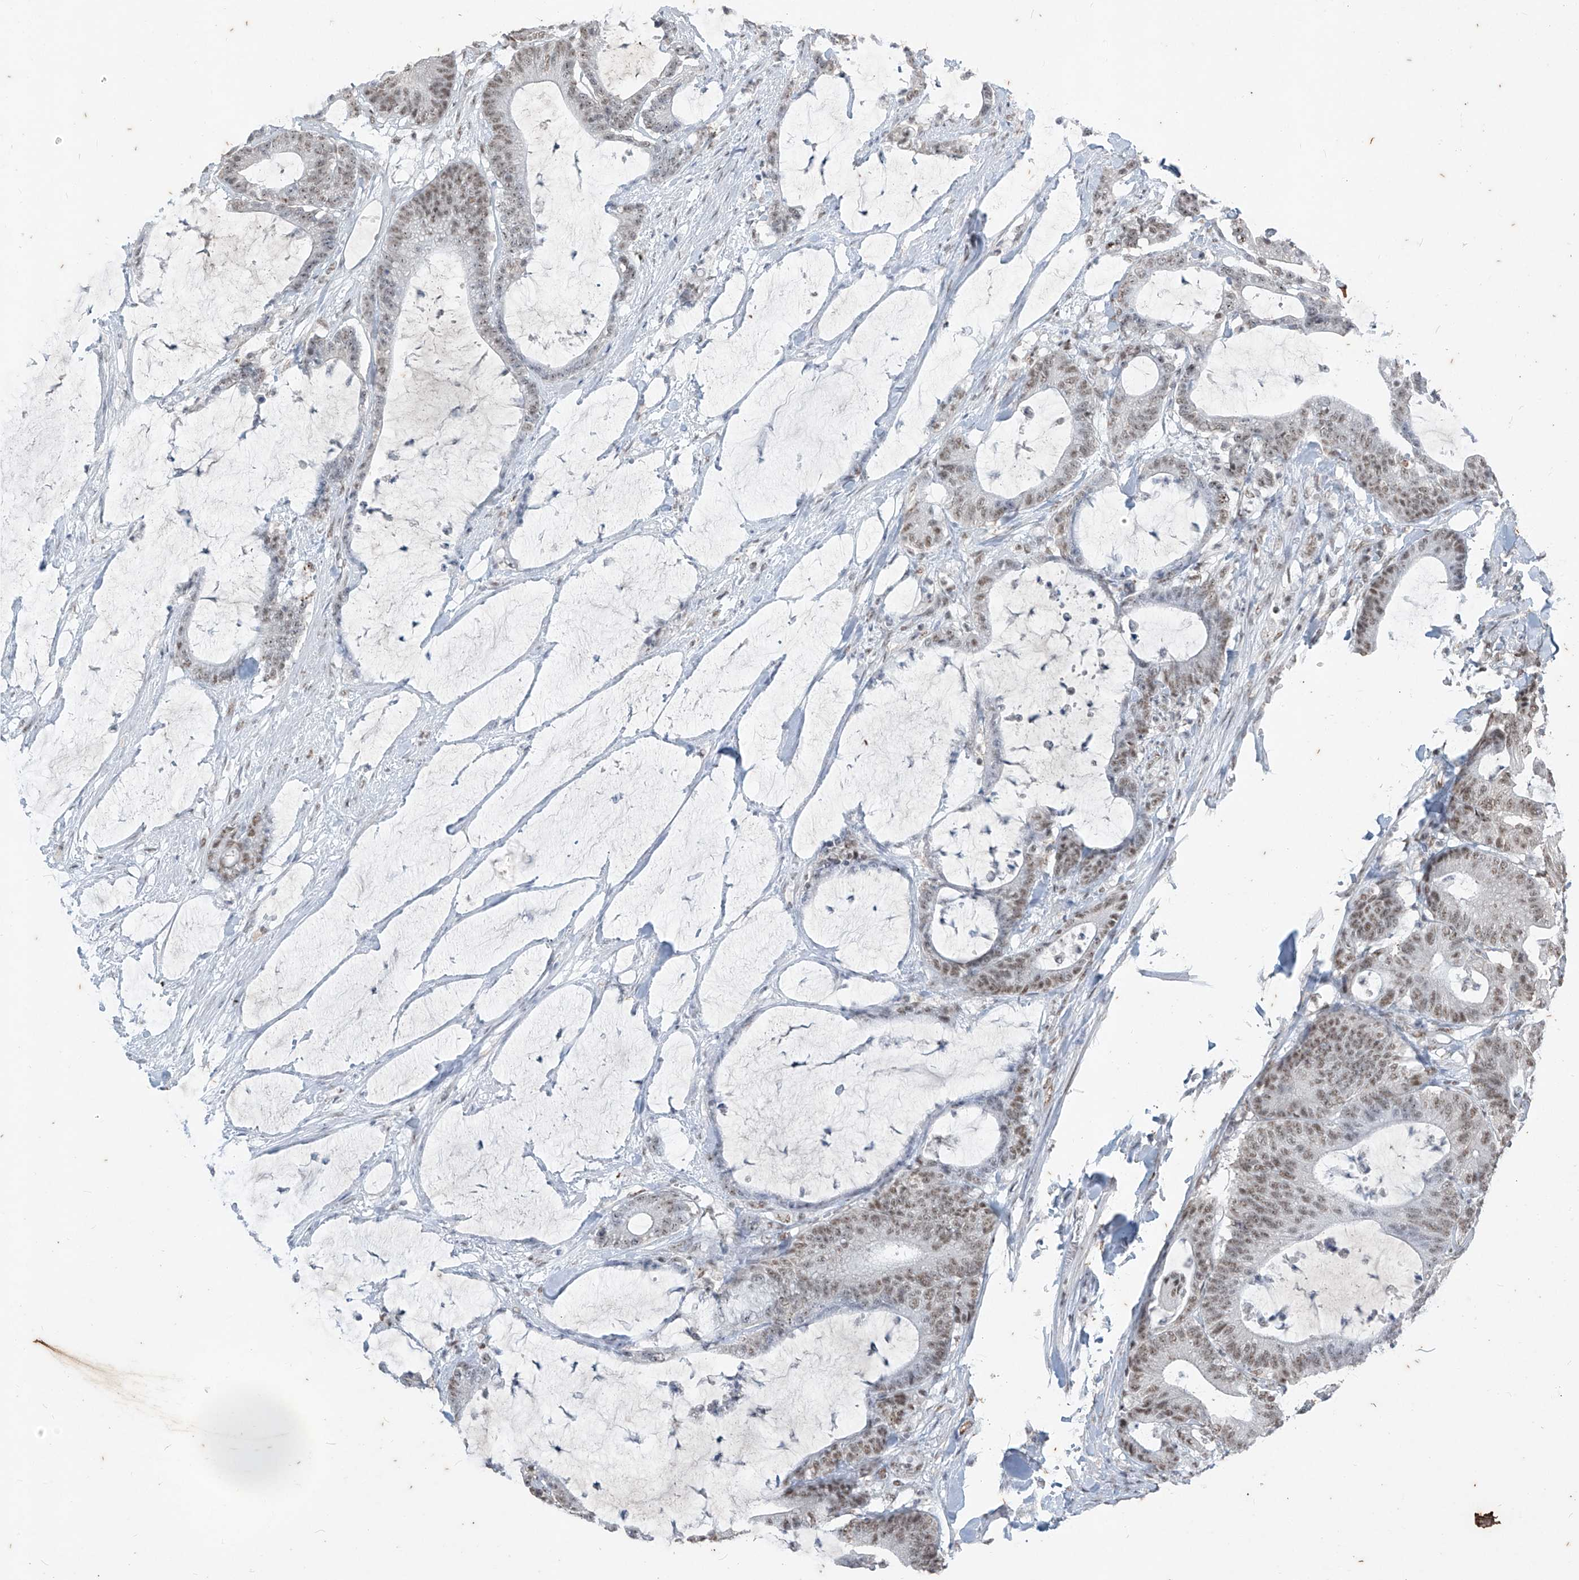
{"staining": {"intensity": "moderate", "quantity": ">75%", "location": "nuclear"}, "tissue": "colorectal cancer", "cell_type": "Tumor cells", "image_type": "cancer", "snomed": [{"axis": "morphology", "description": "Adenocarcinoma, NOS"}, {"axis": "topography", "description": "Colon"}], "caption": "Protein expression by immunohistochemistry (IHC) reveals moderate nuclear staining in about >75% of tumor cells in colorectal cancer.", "gene": "TFEC", "patient": {"sex": "female", "age": 84}}